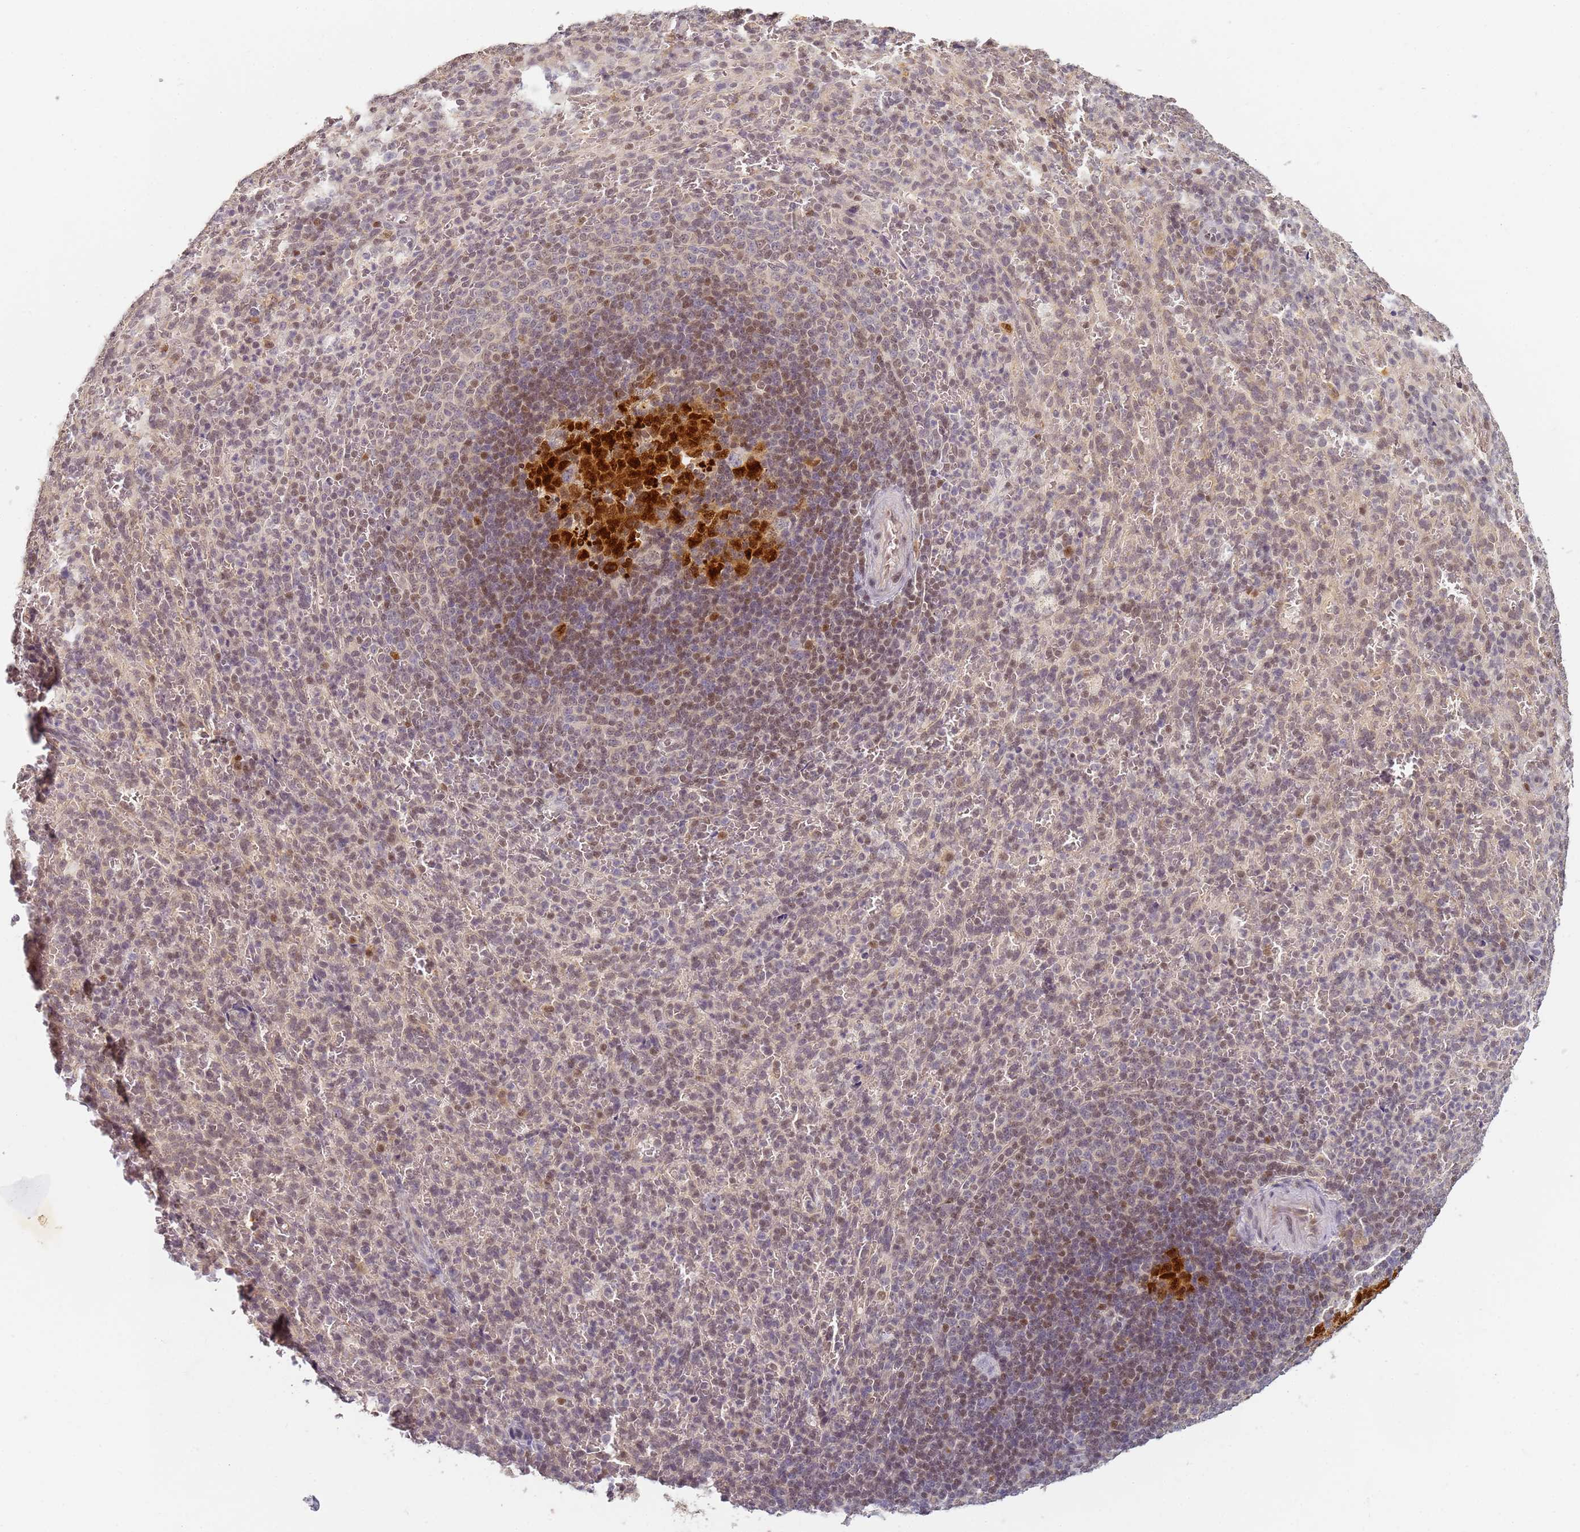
{"staining": {"intensity": "weak", "quantity": "25%-75%", "location": "nuclear"}, "tissue": "spleen", "cell_type": "Cells in red pulp", "image_type": "normal", "snomed": [{"axis": "morphology", "description": "Normal tissue, NOS"}, {"axis": "topography", "description": "Spleen"}], "caption": "Immunohistochemical staining of benign spleen reveals weak nuclear protein positivity in approximately 25%-75% of cells in red pulp.", "gene": "HMCES", "patient": {"sex": "female", "age": 21}}